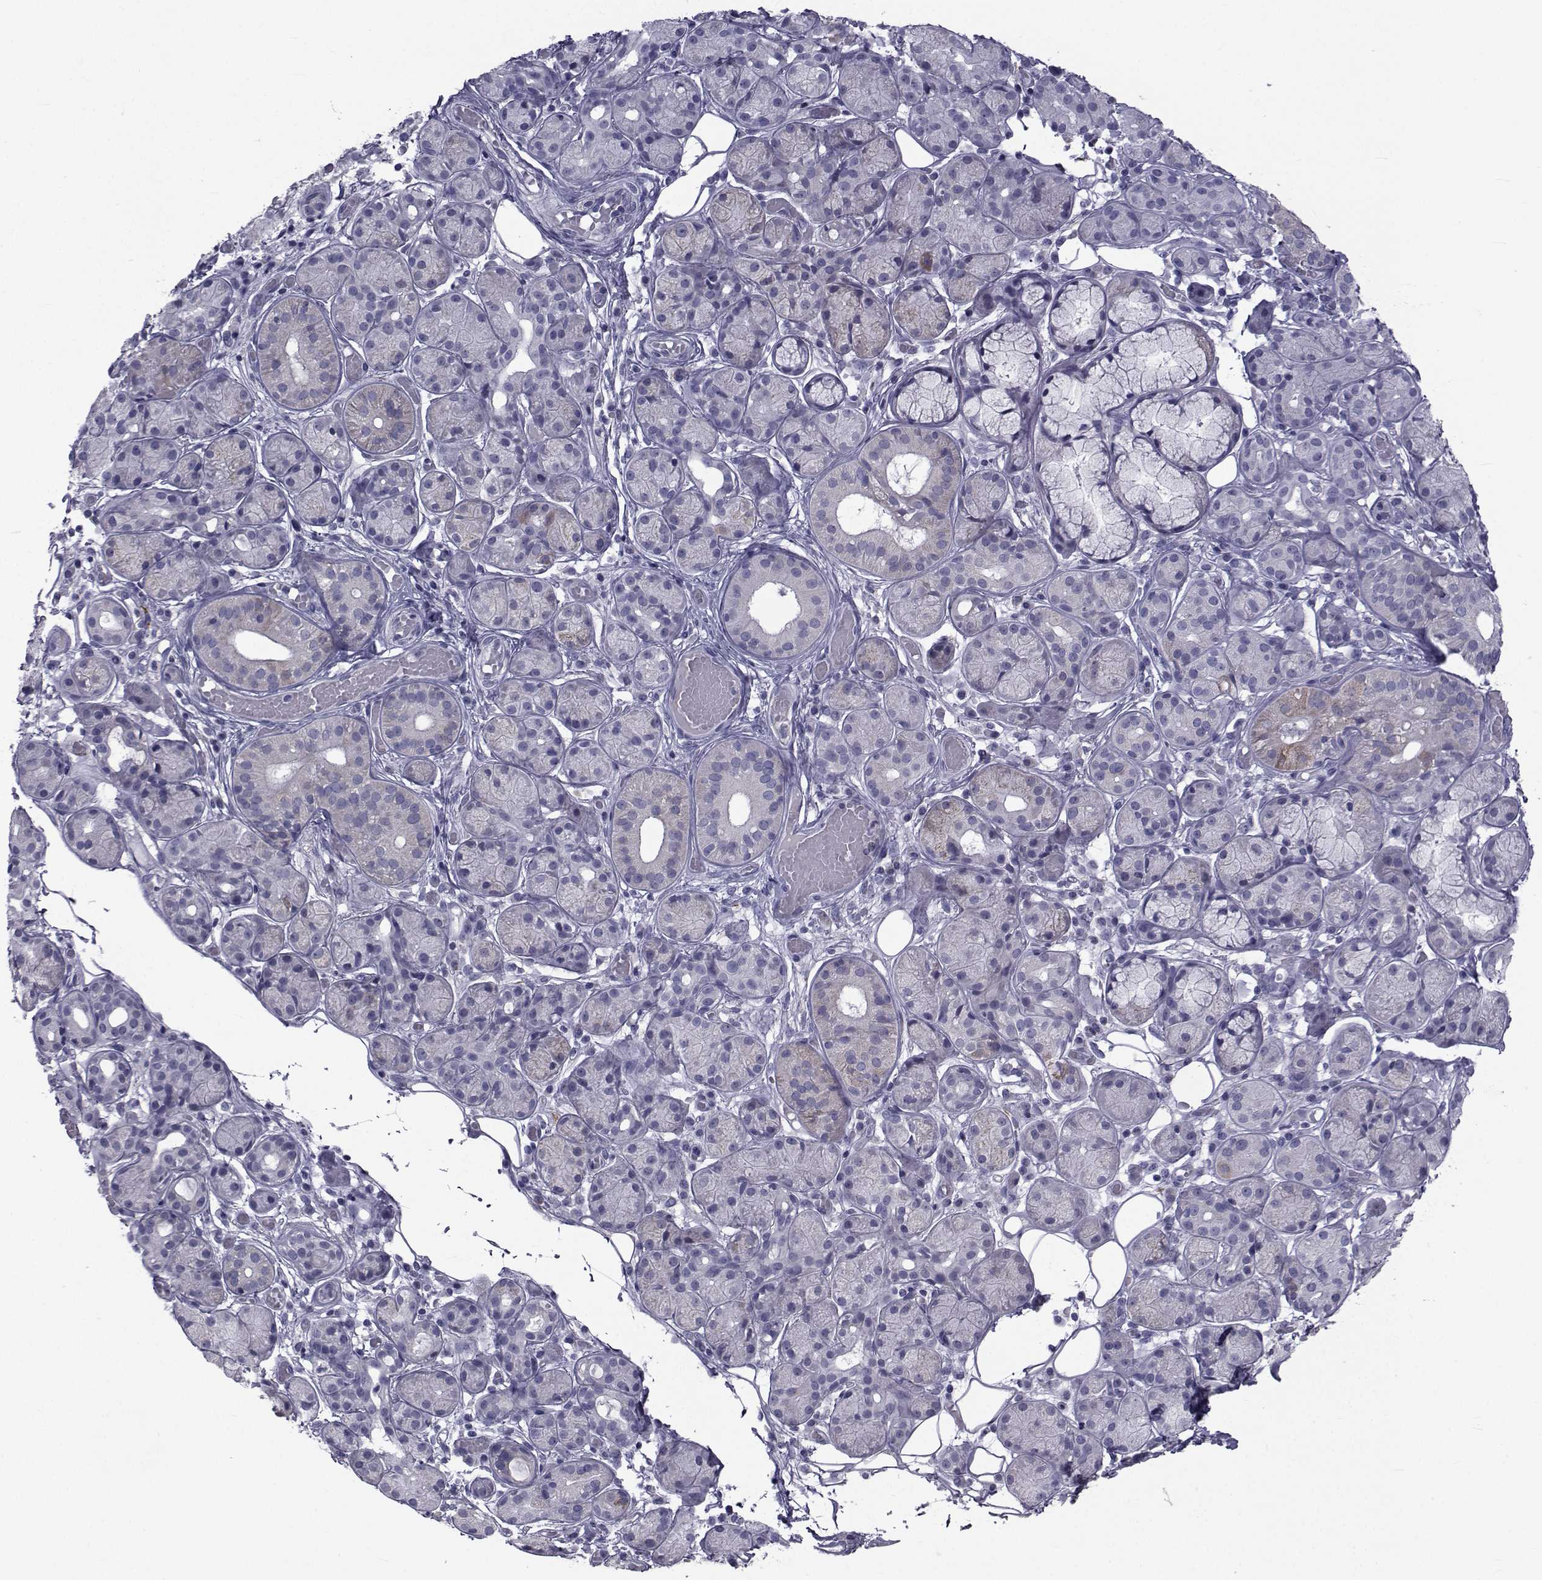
{"staining": {"intensity": "negative", "quantity": "none", "location": "none"}, "tissue": "salivary gland", "cell_type": "Glandular cells", "image_type": "normal", "snomed": [{"axis": "morphology", "description": "Normal tissue, NOS"}, {"axis": "topography", "description": "Salivary gland"}, {"axis": "topography", "description": "Peripheral nerve tissue"}], "caption": "Normal salivary gland was stained to show a protein in brown. There is no significant positivity in glandular cells. (DAB (3,3'-diaminobenzidine) immunohistochemistry (IHC) visualized using brightfield microscopy, high magnification).", "gene": "FDXR", "patient": {"sex": "male", "age": 71}}